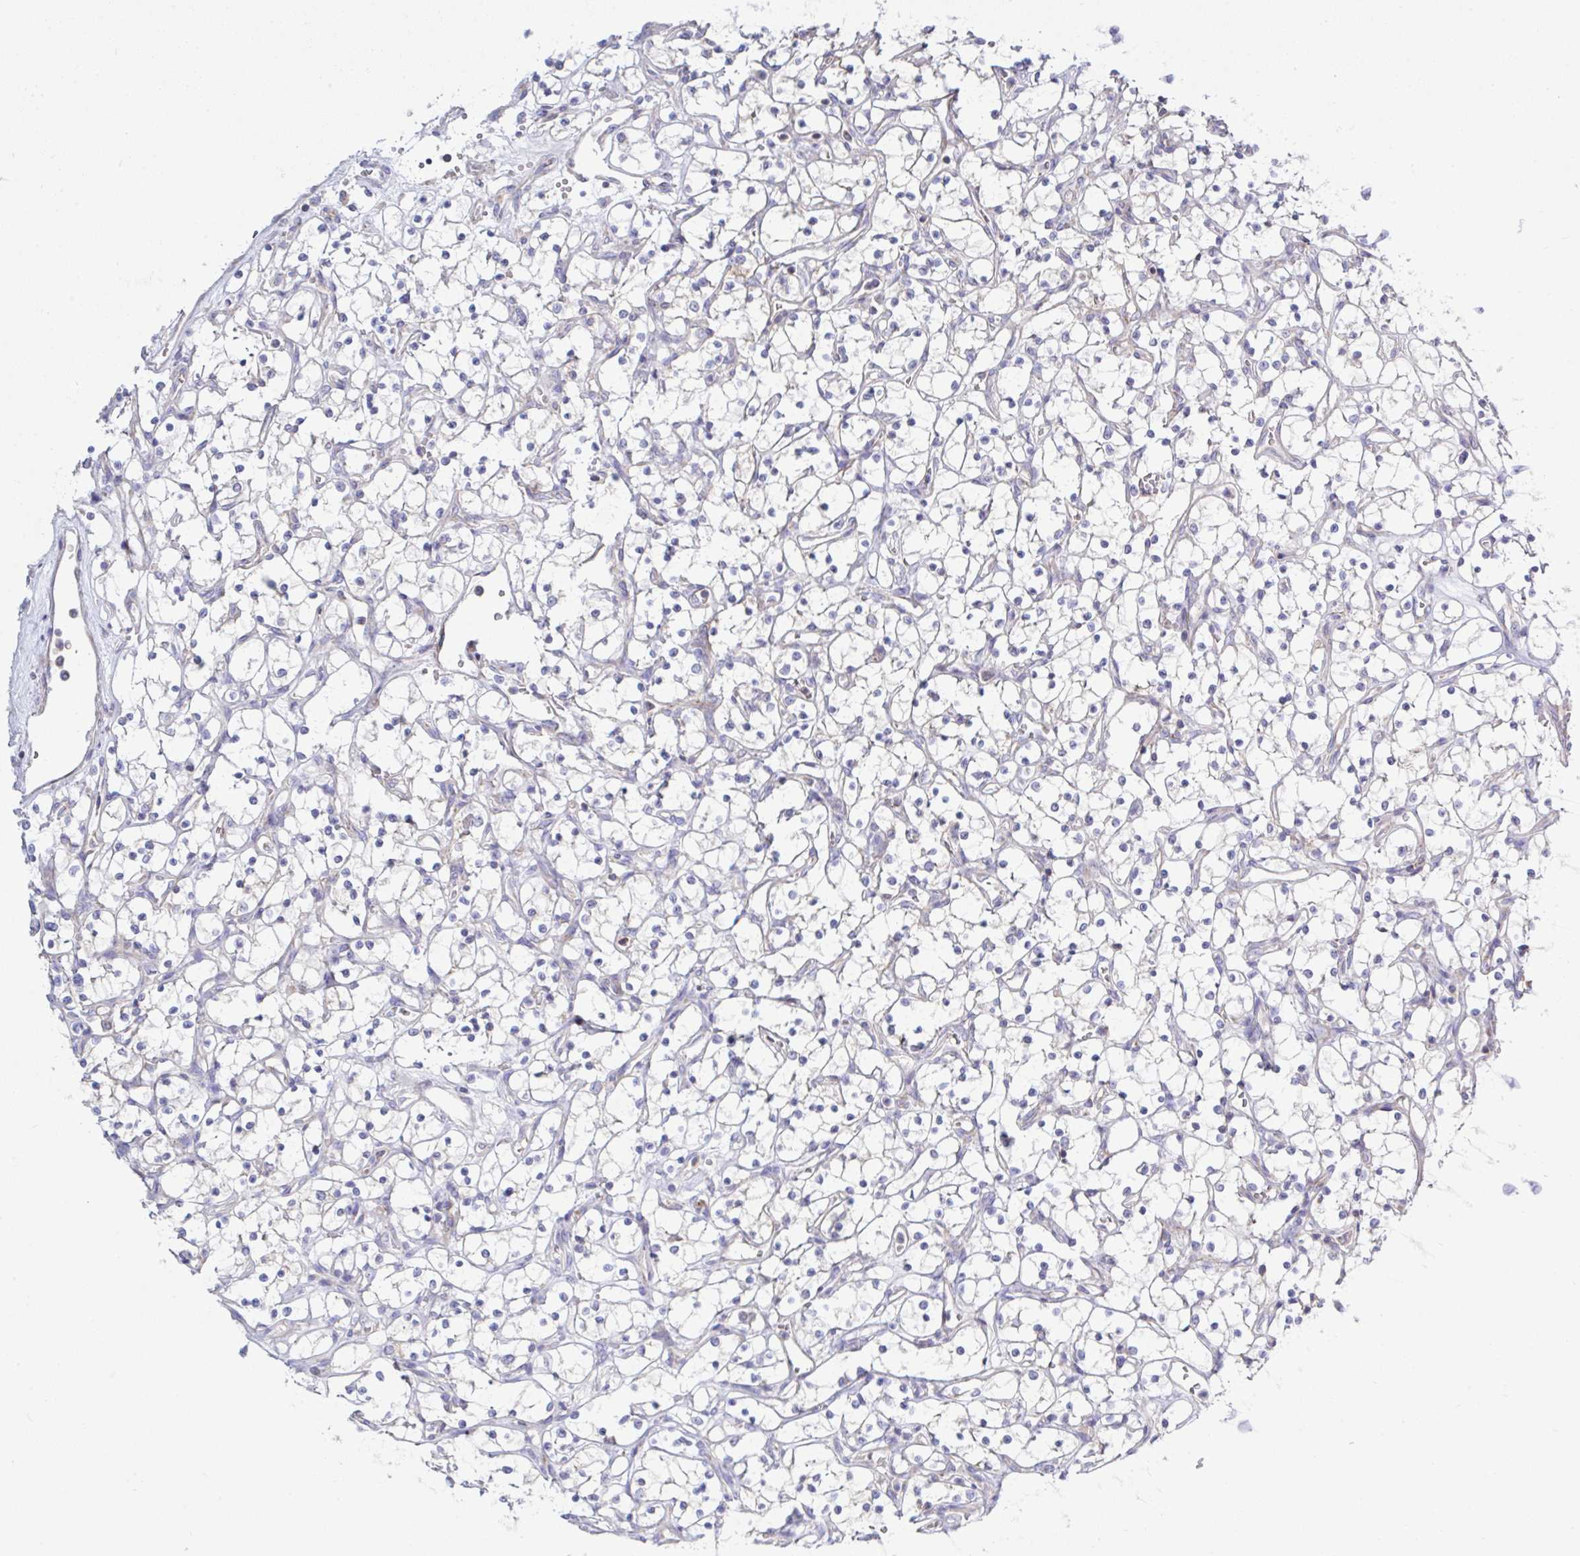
{"staining": {"intensity": "negative", "quantity": "none", "location": "none"}, "tissue": "renal cancer", "cell_type": "Tumor cells", "image_type": "cancer", "snomed": [{"axis": "morphology", "description": "Adenocarcinoma, NOS"}, {"axis": "topography", "description": "Kidney"}], "caption": "IHC micrograph of neoplastic tissue: adenocarcinoma (renal) stained with DAB (3,3'-diaminobenzidine) shows no significant protein staining in tumor cells.", "gene": "NDUFA7", "patient": {"sex": "female", "age": 69}}